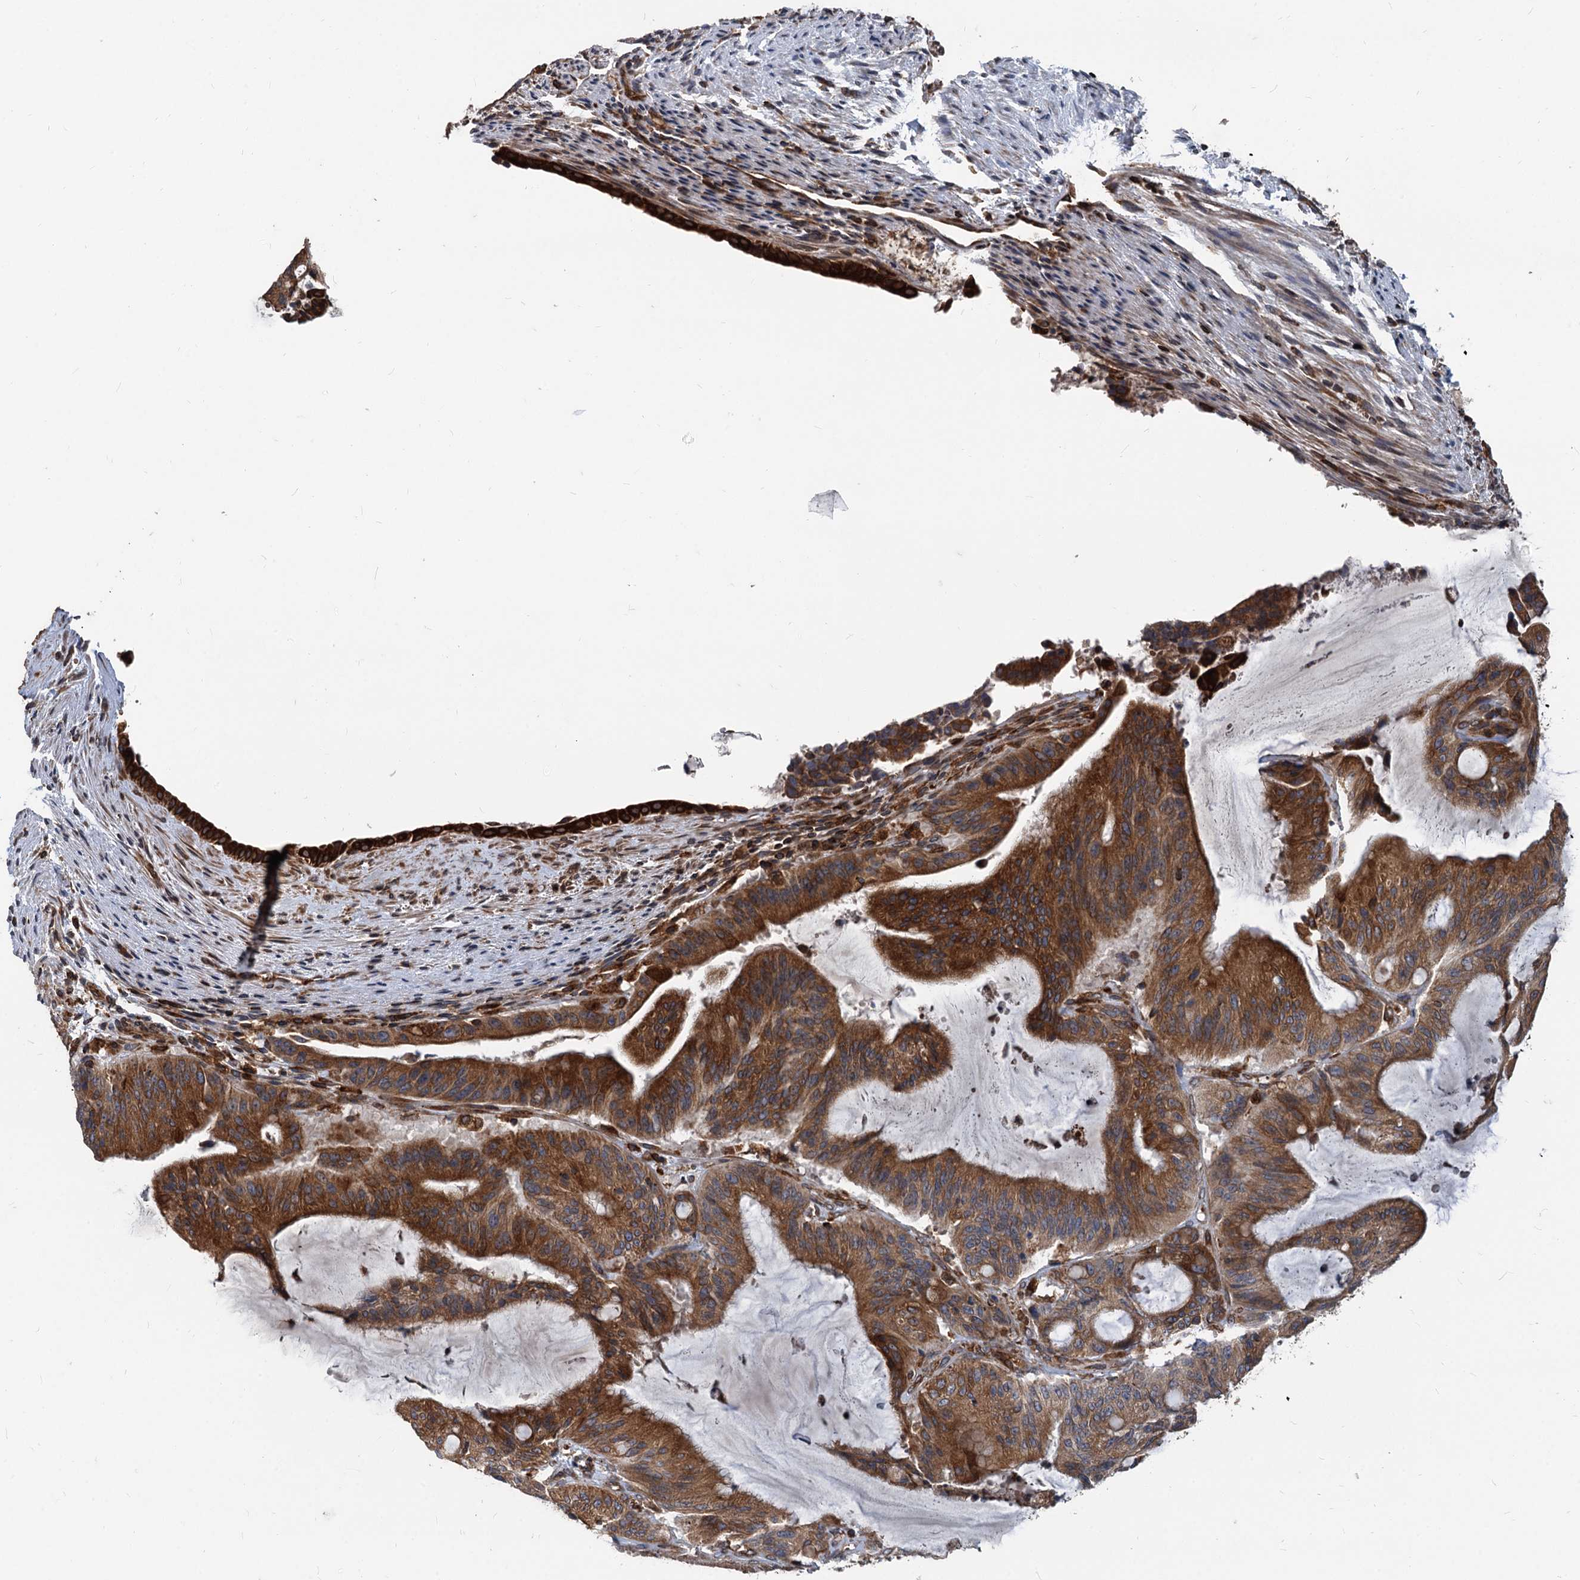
{"staining": {"intensity": "strong", "quantity": ">75%", "location": "cytoplasmic/membranous"}, "tissue": "liver cancer", "cell_type": "Tumor cells", "image_type": "cancer", "snomed": [{"axis": "morphology", "description": "Normal tissue, NOS"}, {"axis": "morphology", "description": "Cholangiocarcinoma"}, {"axis": "topography", "description": "Liver"}, {"axis": "topography", "description": "Peripheral nerve tissue"}], "caption": "Immunohistochemical staining of cholangiocarcinoma (liver) demonstrates high levels of strong cytoplasmic/membranous protein positivity in approximately >75% of tumor cells.", "gene": "STIM1", "patient": {"sex": "female", "age": 73}}